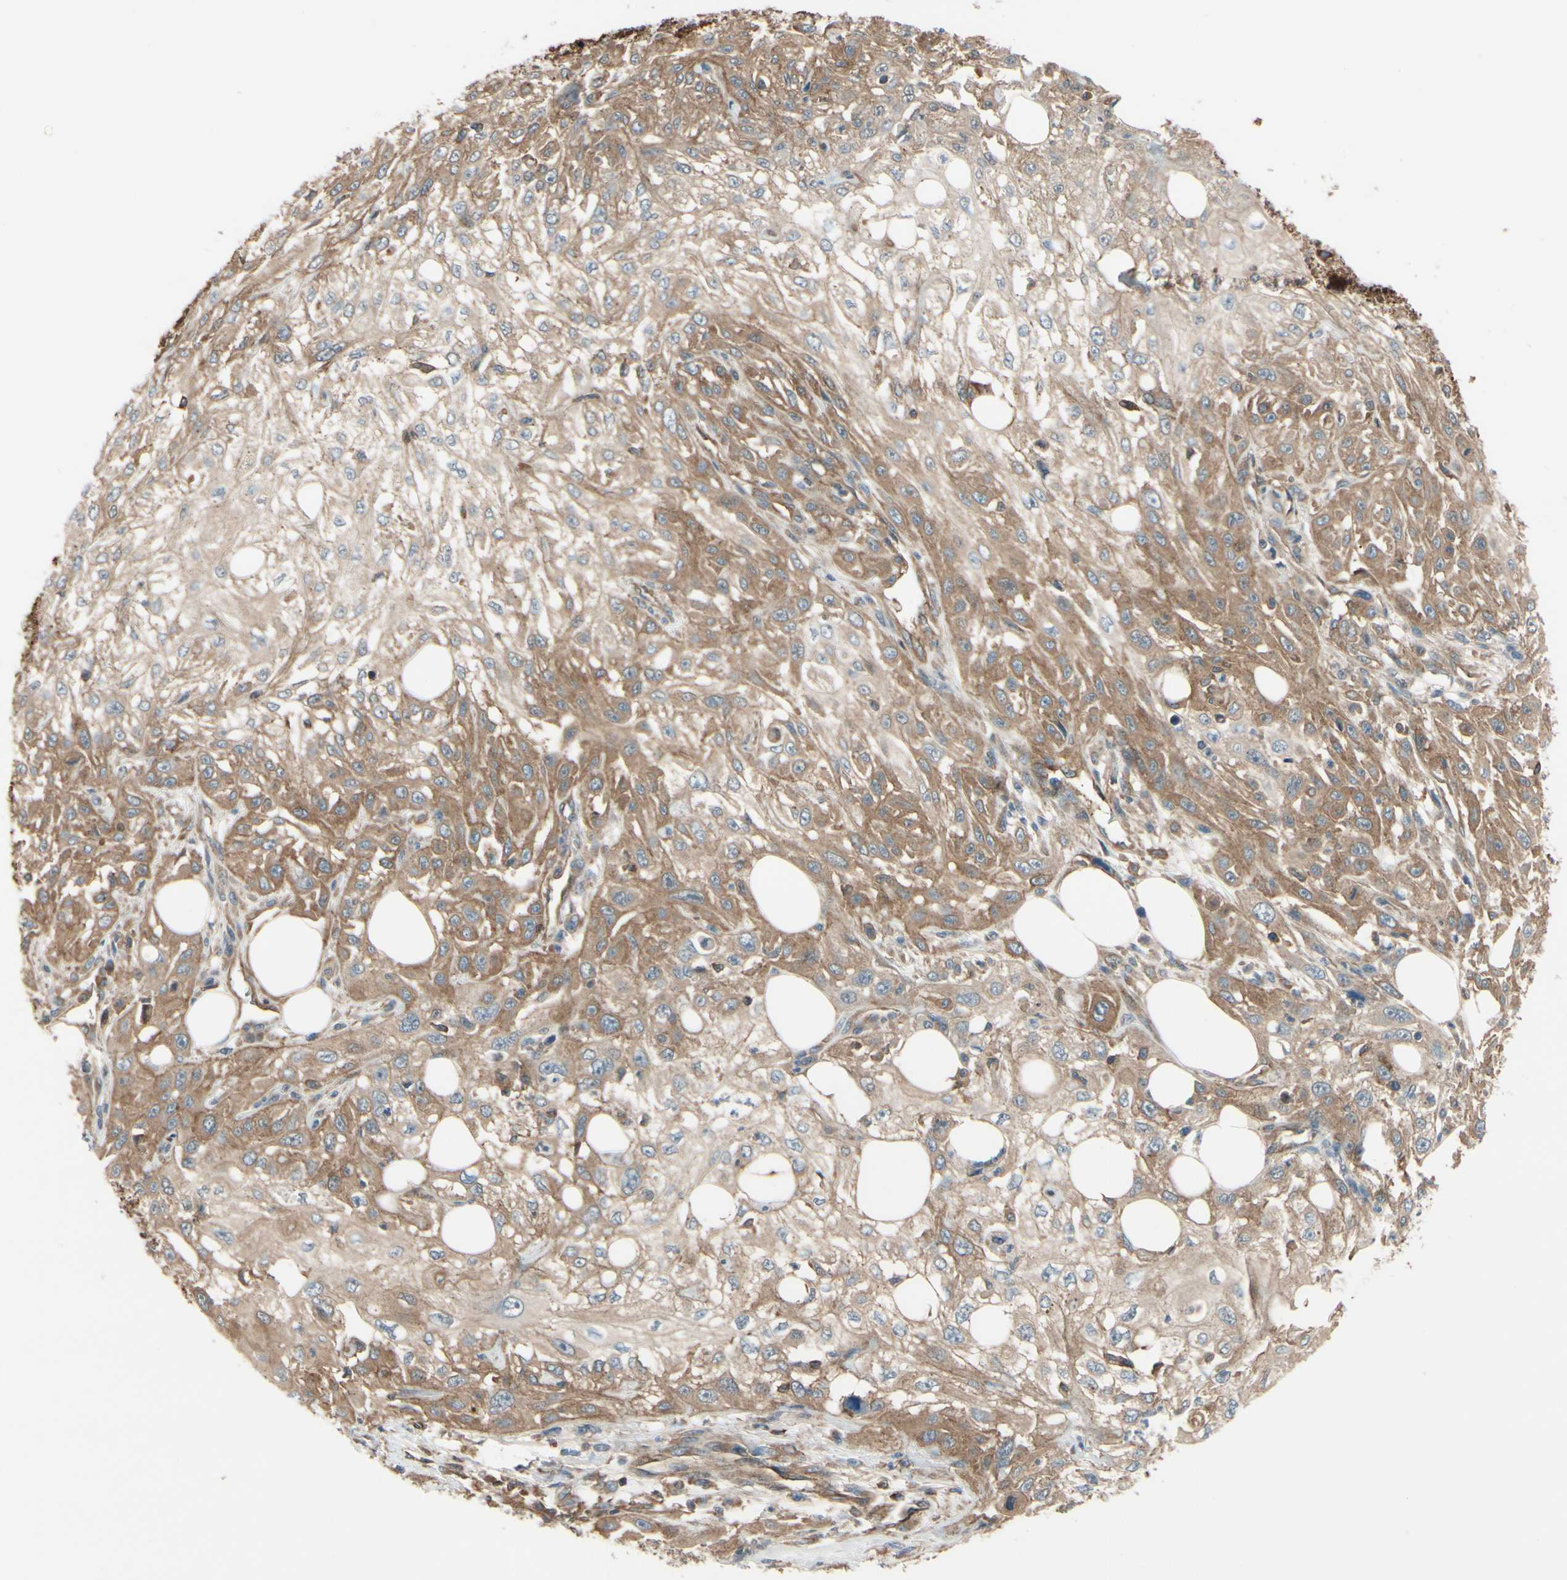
{"staining": {"intensity": "moderate", "quantity": "25%-75%", "location": "cytoplasmic/membranous"}, "tissue": "skin cancer", "cell_type": "Tumor cells", "image_type": "cancer", "snomed": [{"axis": "morphology", "description": "Squamous cell carcinoma, NOS"}, {"axis": "topography", "description": "Skin"}], "caption": "High-magnification brightfield microscopy of skin cancer stained with DAB (3,3'-diaminobenzidine) (brown) and counterstained with hematoxylin (blue). tumor cells exhibit moderate cytoplasmic/membranous positivity is present in approximately25%-75% of cells.", "gene": "EPS15", "patient": {"sex": "male", "age": 75}}